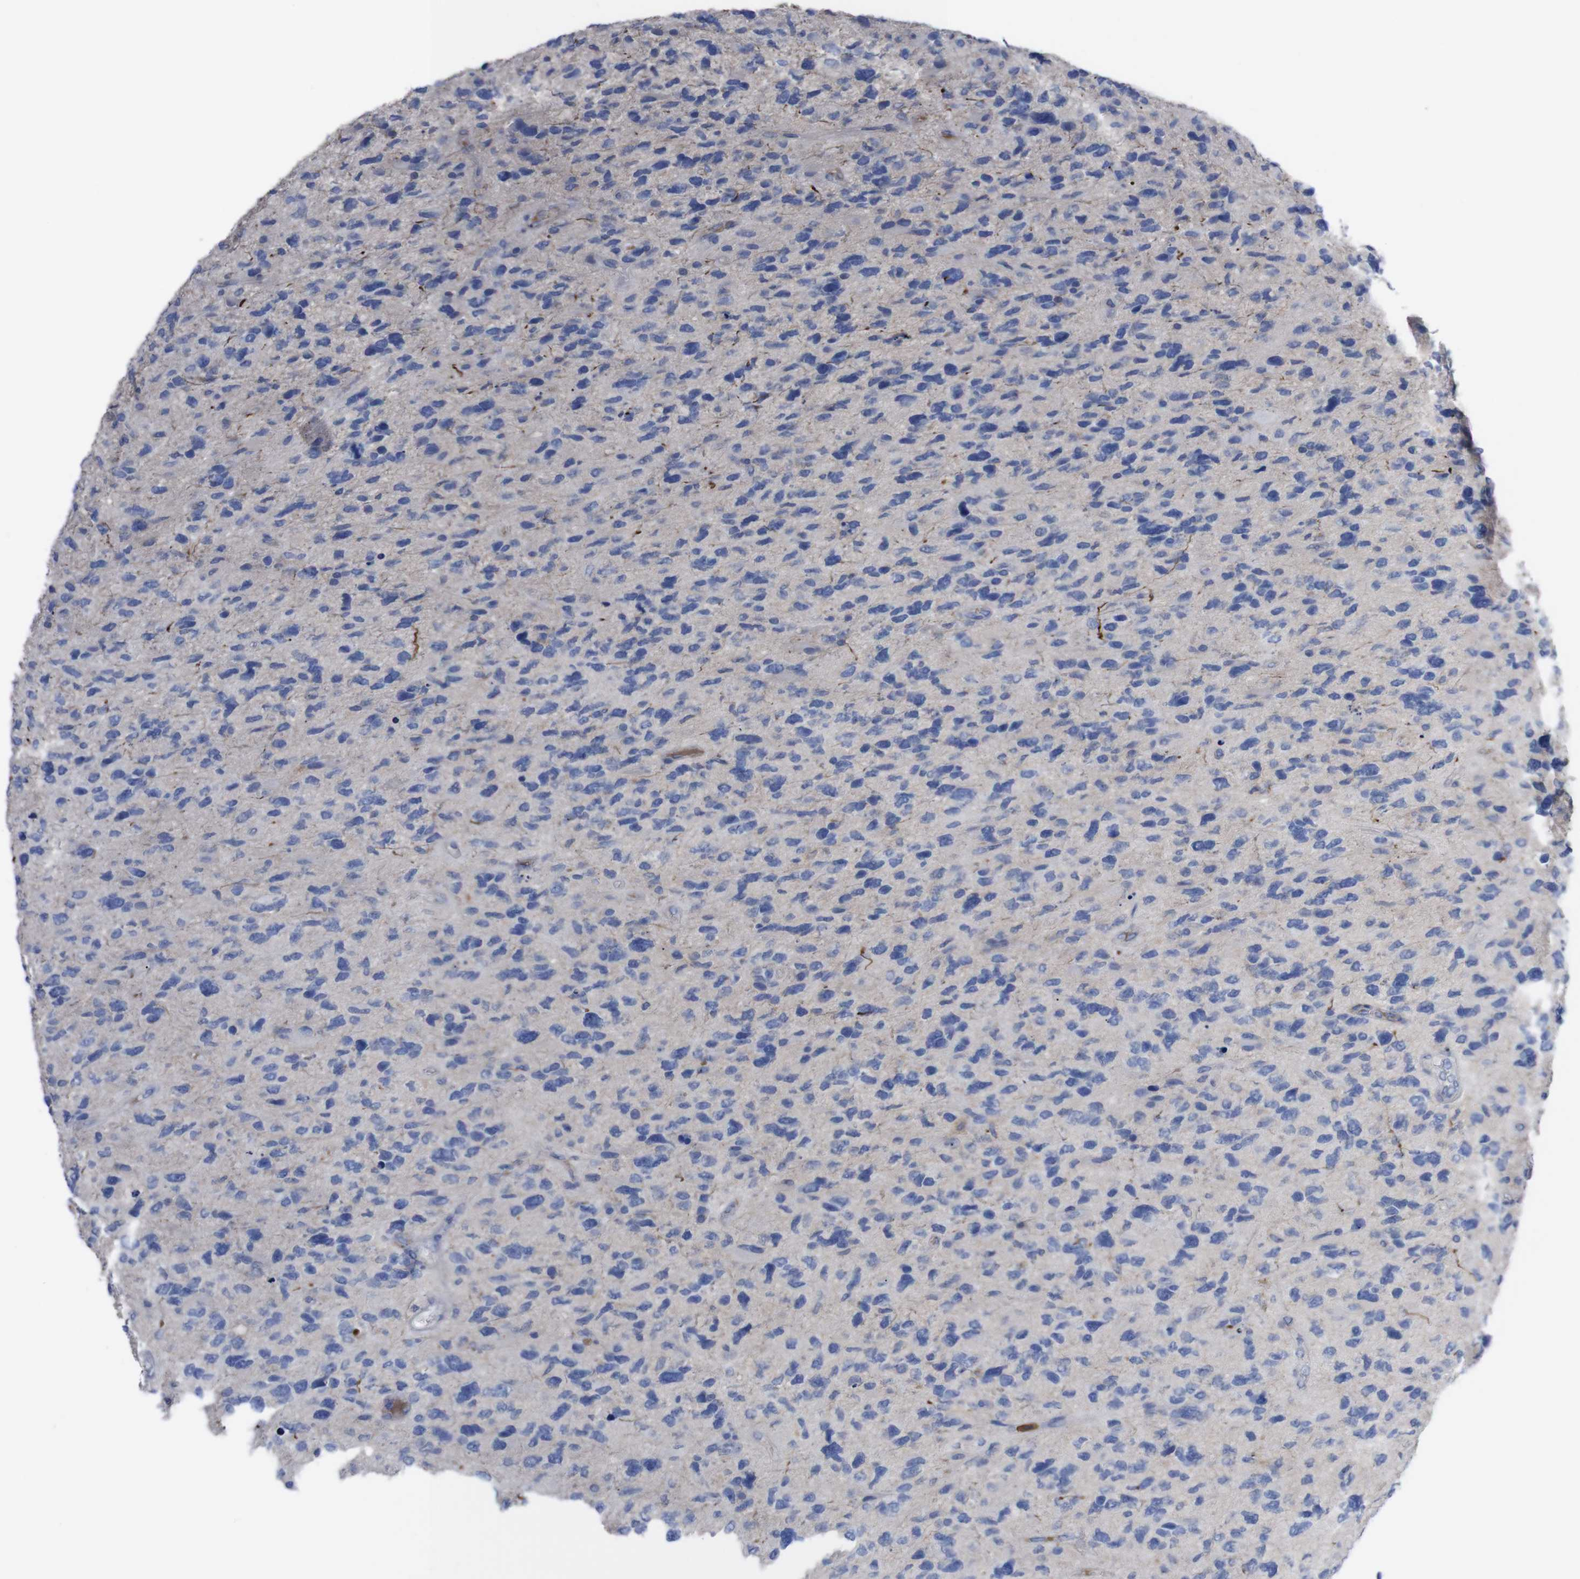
{"staining": {"intensity": "negative", "quantity": "none", "location": "none"}, "tissue": "glioma", "cell_type": "Tumor cells", "image_type": "cancer", "snomed": [{"axis": "morphology", "description": "Glioma, malignant, High grade"}, {"axis": "topography", "description": "Brain"}], "caption": "The immunohistochemistry micrograph has no significant expression in tumor cells of glioma tissue.", "gene": "C5AR1", "patient": {"sex": "female", "age": 58}}